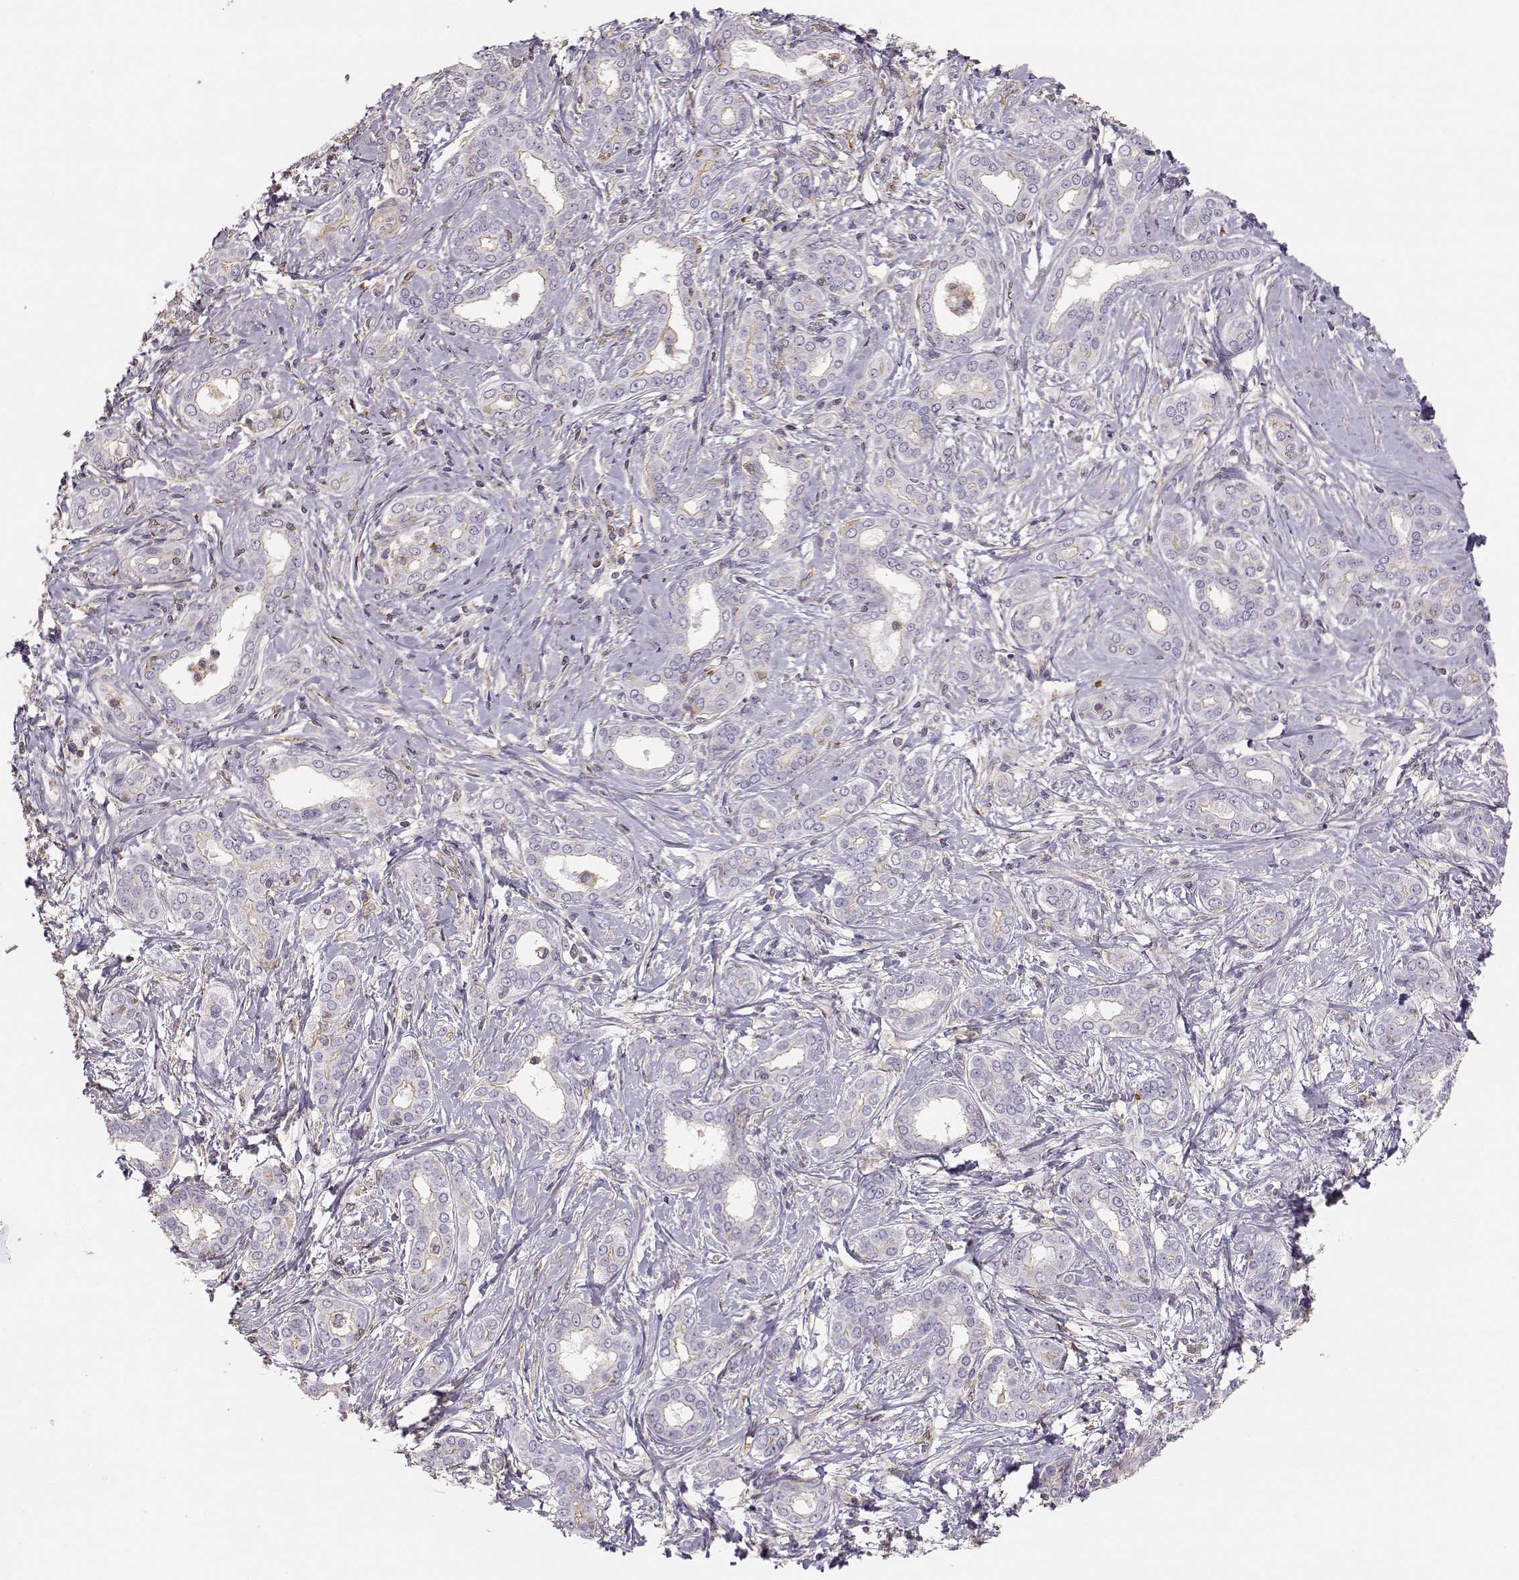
{"staining": {"intensity": "negative", "quantity": "none", "location": "none"}, "tissue": "liver cancer", "cell_type": "Tumor cells", "image_type": "cancer", "snomed": [{"axis": "morphology", "description": "Cholangiocarcinoma"}, {"axis": "topography", "description": "Liver"}], "caption": "High power microscopy micrograph of an immunohistochemistry photomicrograph of liver cancer (cholangiocarcinoma), revealing no significant staining in tumor cells.", "gene": "DAPL1", "patient": {"sex": "female", "age": 47}}